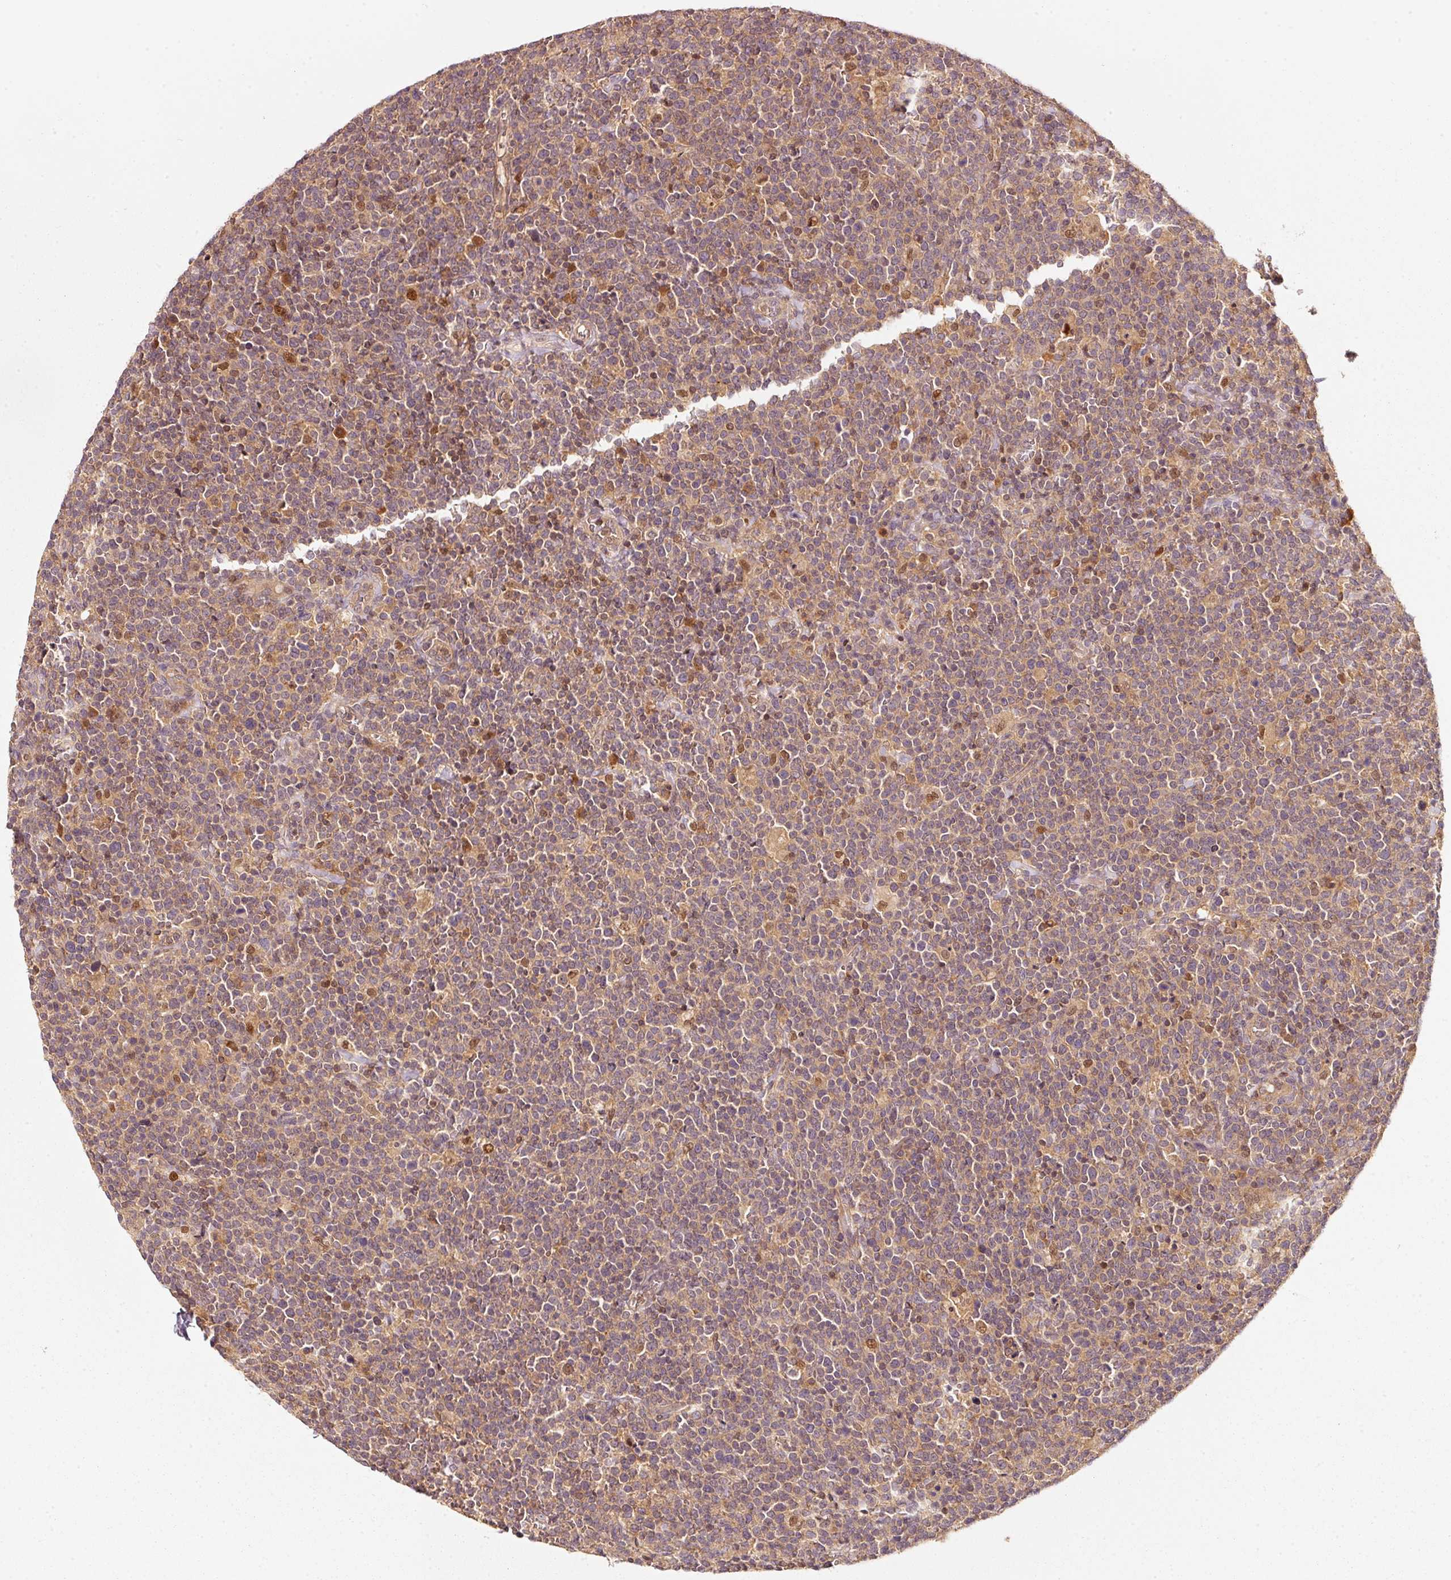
{"staining": {"intensity": "weak", "quantity": "25%-75%", "location": "cytoplasmic/membranous"}, "tissue": "lymphoma", "cell_type": "Tumor cells", "image_type": "cancer", "snomed": [{"axis": "morphology", "description": "Malignant lymphoma, non-Hodgkin's type, High grade"}, {"axis": "topography", "description": "Lymph node"}], "caption": "Brown immunohistochemical staining in human lymphoma displays weak cytoplasmic/membranous expression in about 25%-75% of tumor cells.", "gene": "RRAS2", "patient": {"sex": "male", "age": 61}}